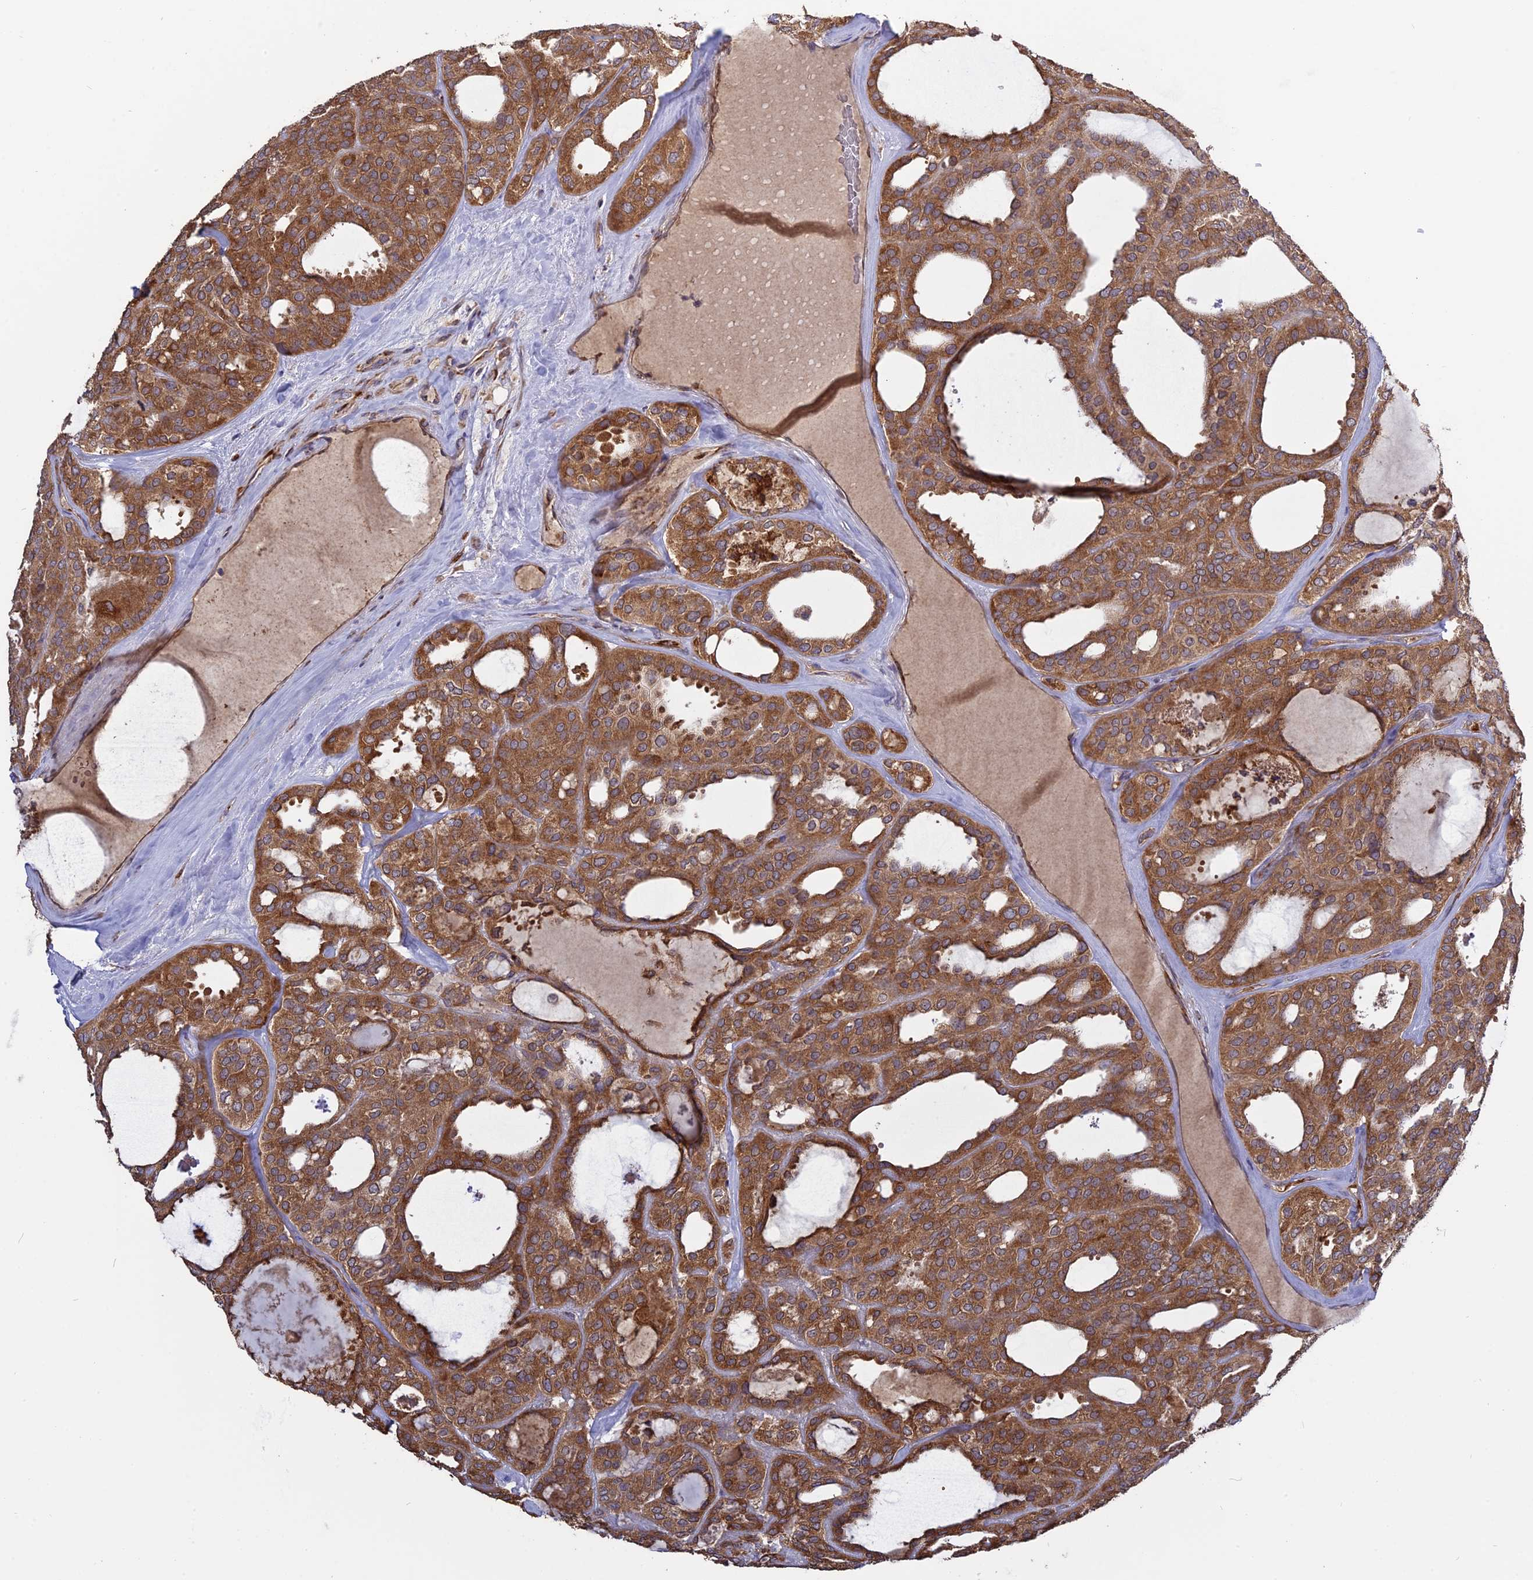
{"staining": {"intensity": "moderate", "quantity": ">75%", "location": "cytoplasmic/membranous"}, "tissue": "thyroid cancer", "cell_type": "Tumor cells", "image_type": "cancer", "snomed": [{"axis": "morphology", "description": "Follicular adenoma carcinoma, NOS"}, {"axis": "topography", "description": "Thyroid gland"}], "caption": "DAB immunohistochemical staining of thyroid cancer (follicular adenoma carcinoma) shows moderate cytoplasmic/membranous protein expression in about >75% of tumor cells.", "gene": "PPIC", "patient": {"sex": "male", "age": 75}}